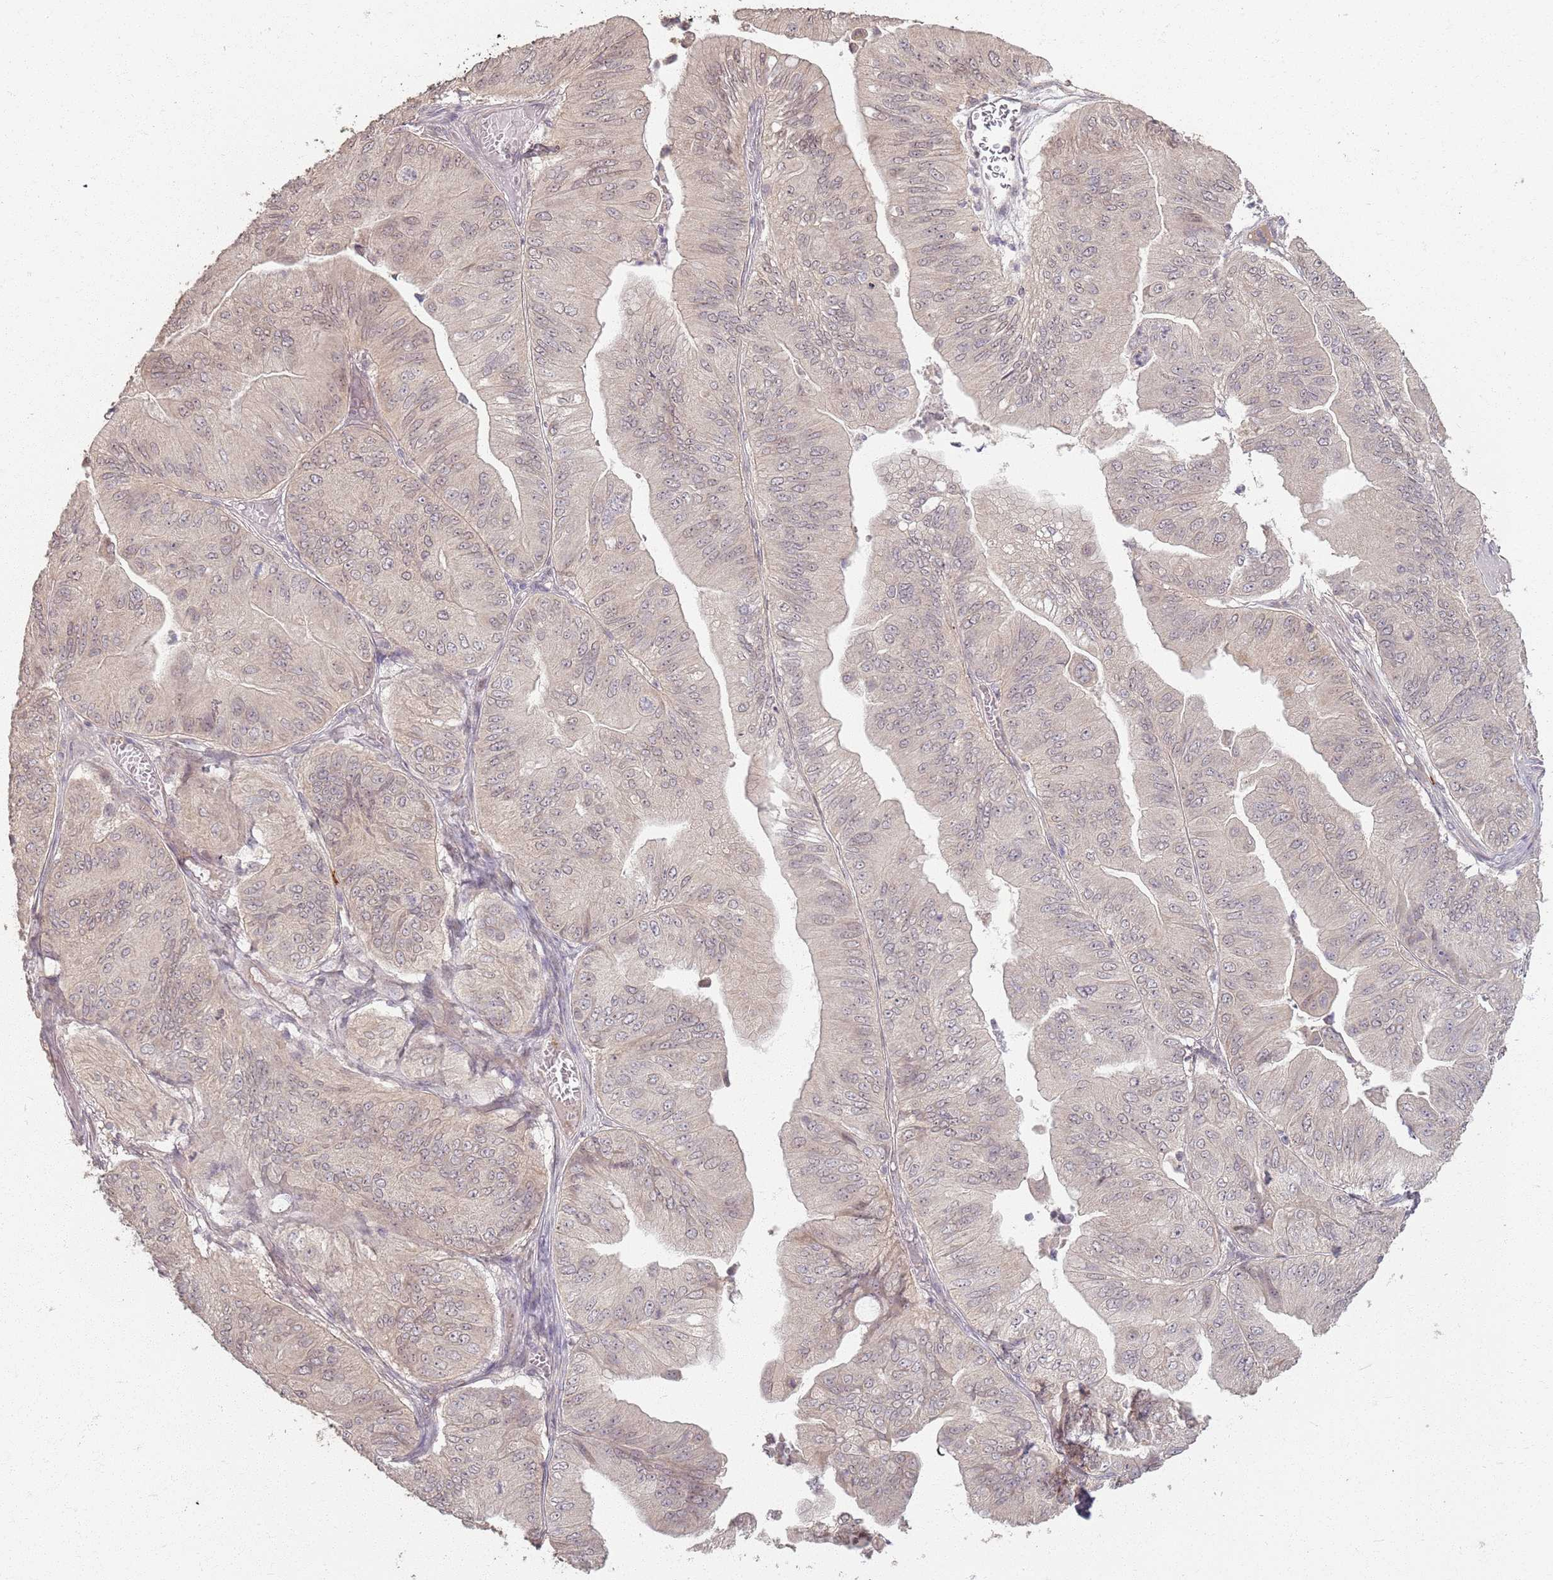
{"staining": {"intensity": "weak", "quantity": ">75%", "location": "cytoplasmic/membranous"}, "tissue": "ovarian cancer", "cell_type": "Tumor cells", "image_type": "cancer", "snomed": [{"axis": "morphology", "description": "Cystadenocarcinoma, mucinous, NOS"}, {"axis": "topography", "description": "Ovary"}], "caption": "Immunohistochemistry micrograph of neoplastic tissue: human ovarian mucinous cystadenocarcinoma stained using immunohistochemistry (IHC) shows low levels of weak protein expression localized specifically in the cytoplasmic/membranous of tumor cells, appearing as a cytoplasmic/membranous brown color.", "gene": "CCDC168", "patient": {"sex": "female", "age": 61}}